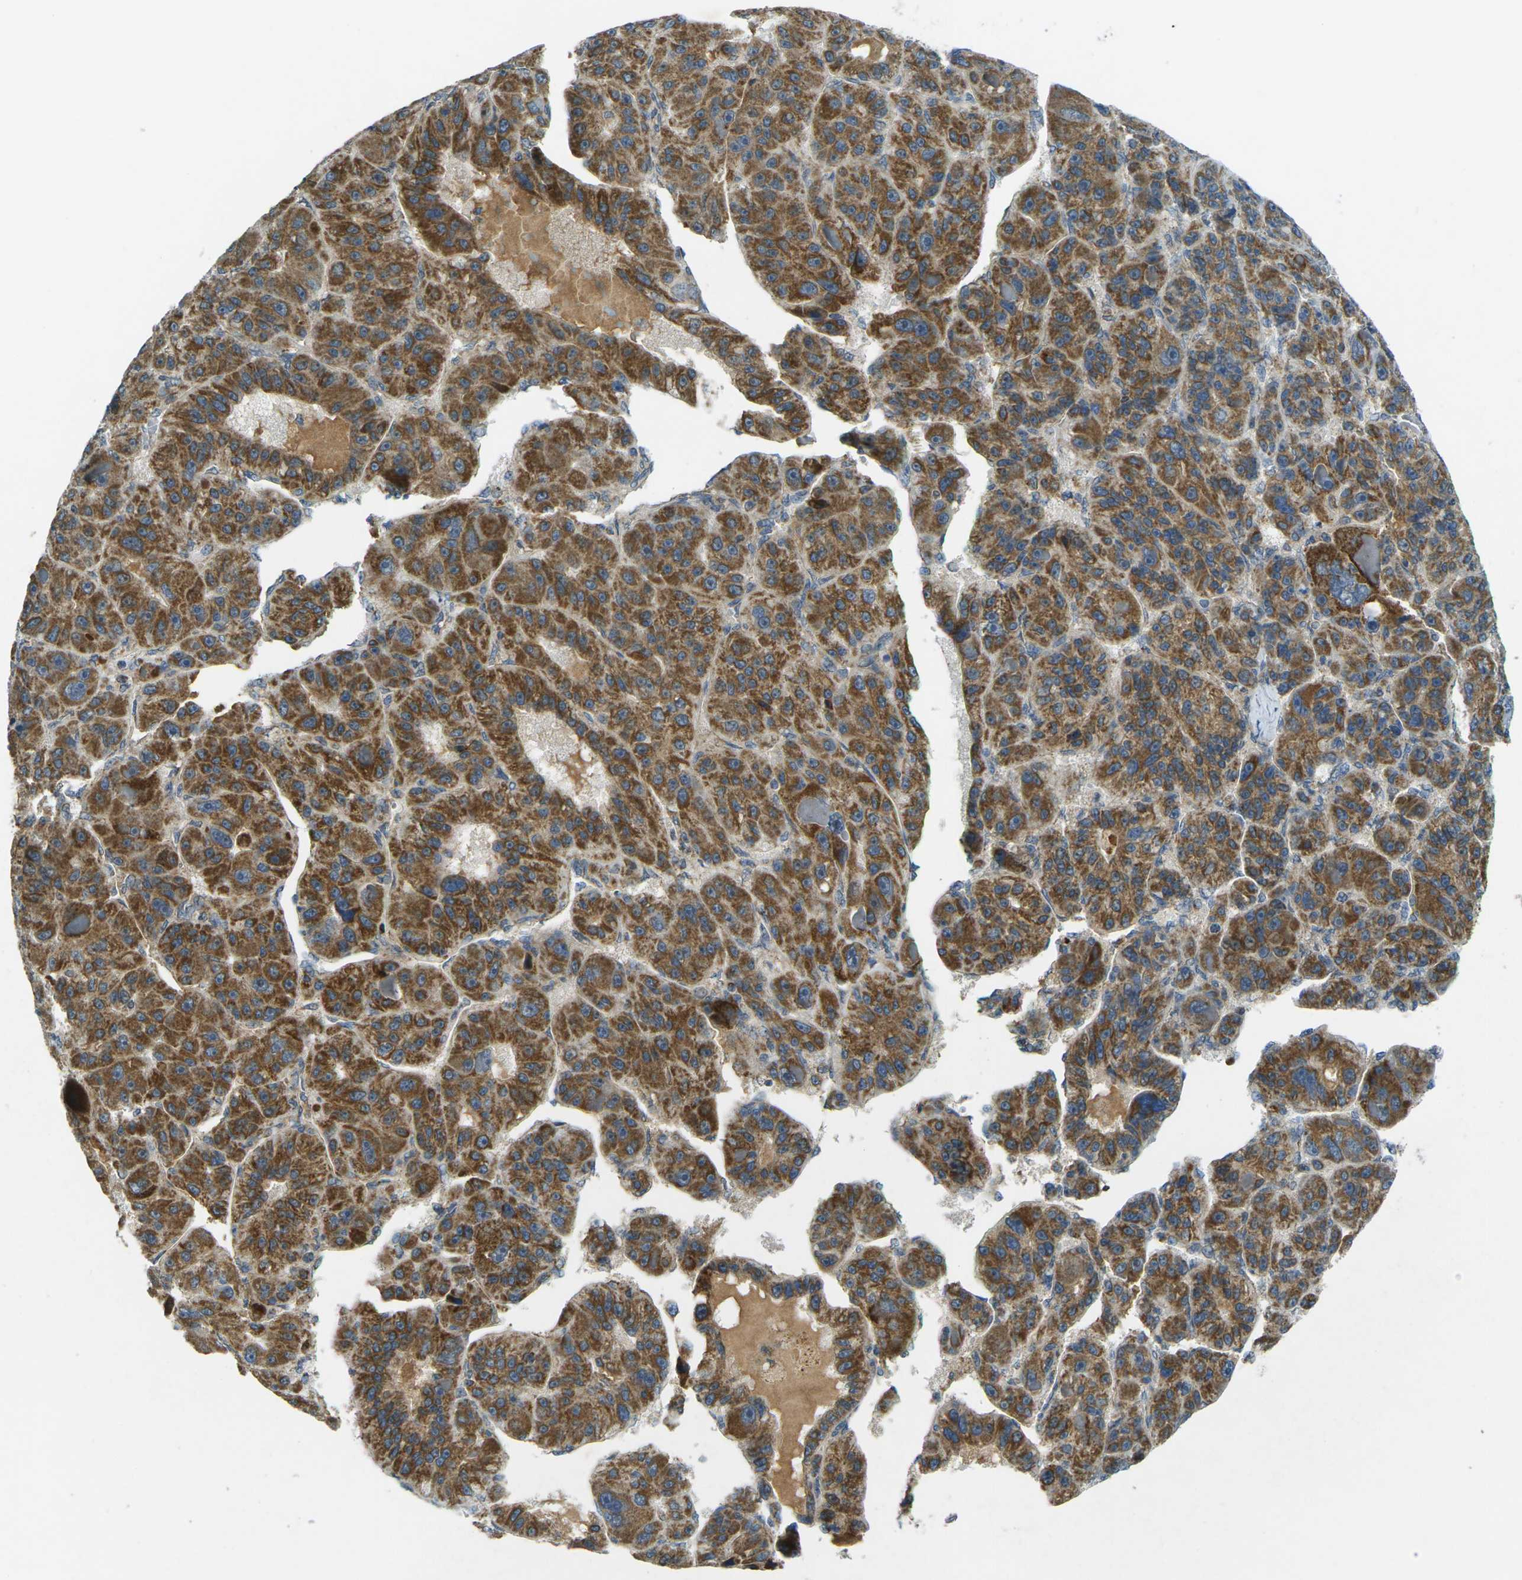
{"staining": {"intensity": "moderate", "quantity": ">75%", "location": "cytoplasmic/membranous"}, "tissue": "liver cancer", "cell_type": "Tumor cells", "image_type": "cancer", "snomed": [{"axis": "morphology", "description": "Carcinoma, Hepatocellular, NOS"}, {"axis": "topography", "description": "Liver"}], "caption": "Protein staining reveals moderate cytoplasmic/membranous positivity in approximately >75% of tumor cells in liver hepatocellular carcinoma.", "gene": "IGF1R", "patient": {"sex": "male", "age": 76}}